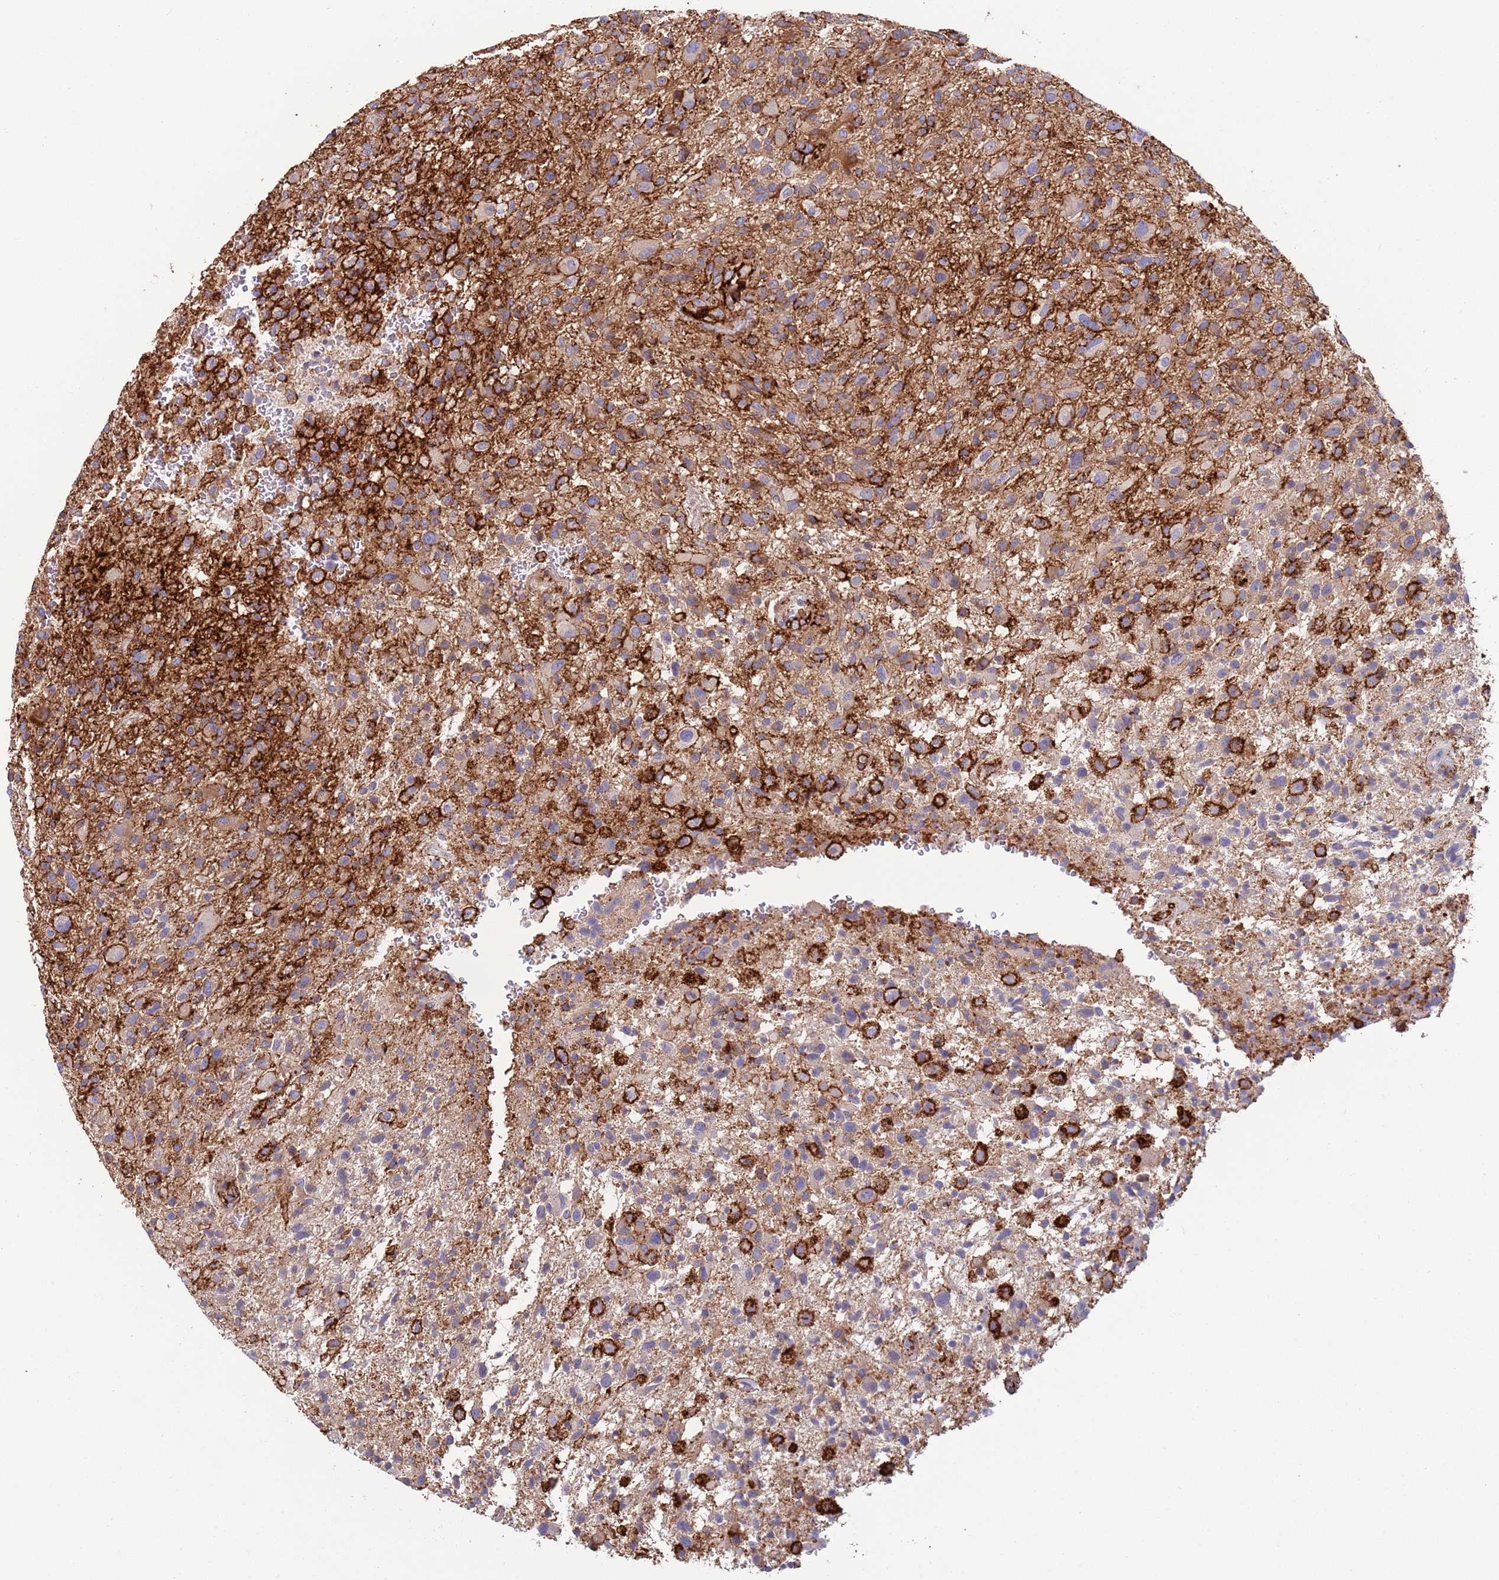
{"staining": {"intensity": "strong", "quantity": "25%-75%", "location": "cytoplasmic/membranous"}, "tissue": "glioma", "cell_type": "Tumor cells", "image_type": "cancer", "snomed": [{"axis": "morphology", "description": "Glioma, malignant, High grade"}, {"axis": "topography", "description": "Brain"}], "caption": "Immunohistochemical staining of human malignant glioma (high-grade) demonstrates high levels of strong cytoplasmic/membranous staining in approximately 25%-75% of tumor cells. The staining was performed using DAB, with brown indicating positive protein expression. Nuclei are stained blue with hematoxylin.", "gene": "KBTBD7", "patient": {"sex": "male", "age": 47}}